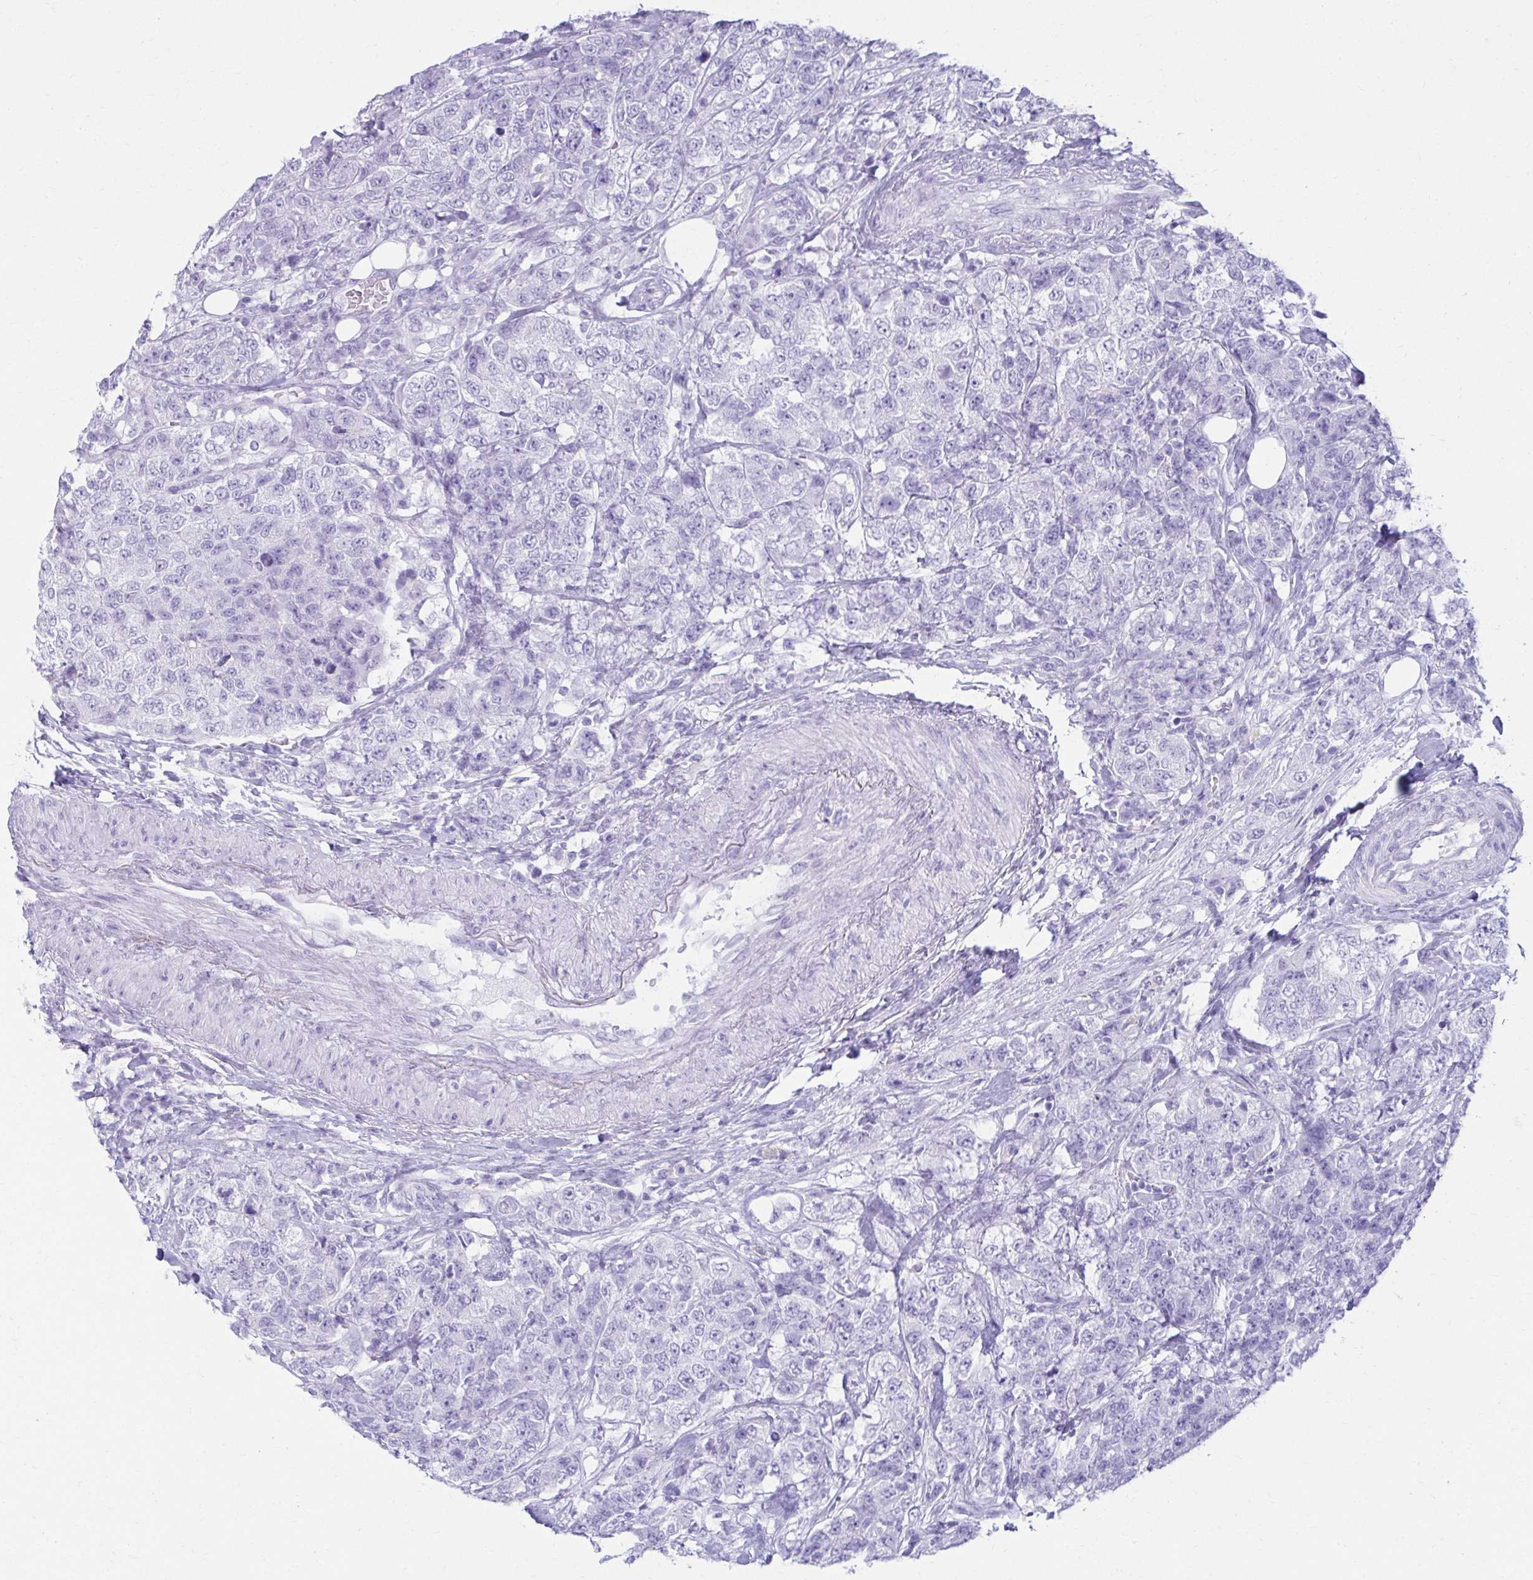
{"staining": {"intensity": "negative", "quantity": "none", "location": "none"}, "tissue": "urothelial cancer", "cell_type": "Tumor cells", "image_type": "cancer", "snomed": [{"axis": "morphology", "description": "Urothelial carcinoma, High grade"}, {"axis": "topography", "description": "Urinary bladder"}], "caption": "Immunohistochemistry (IHC) of urothelial cancer displays no staining in tumor cells. (Stains: DAB (3,3'-diaminobenzidine) immunohistochemistry (IHC) with hematoxylin counter stain, Microscopy: brightfield microscopy at high magnification).", "gene": "ATP4B", "patient": {"sex": "female", "age": 78}}